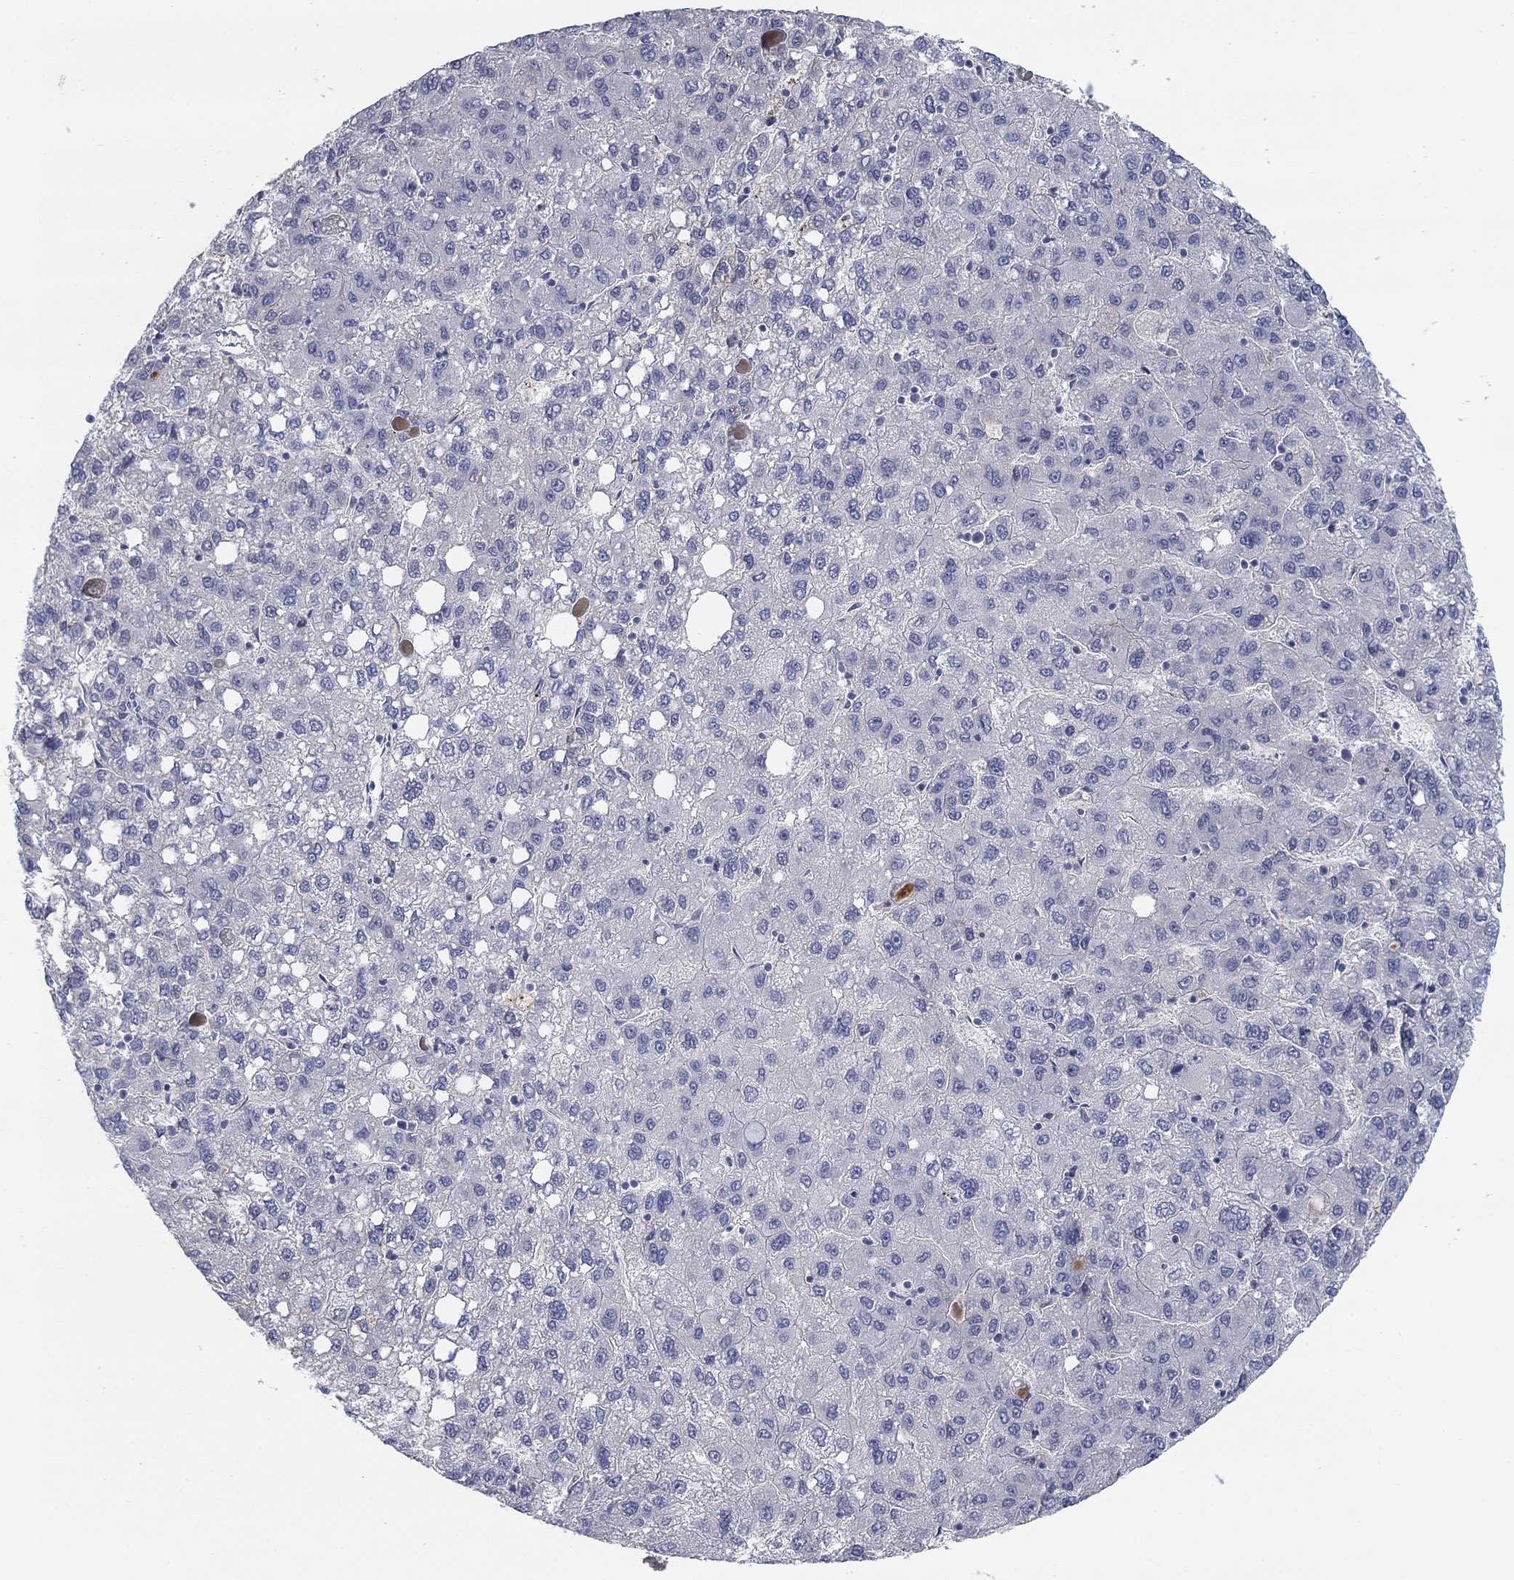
{"staining": {"intensity": "negative", "quantity": "none", "location": "none"}, "tissue": "liver cancer", "cell_type": "Tumor cells", "image_type": "cancer", "snomed": [{"axis": "morphology", "description": "Carcinoma, Hepatocellular, NOS"}, {"axis": "topography", "description": "Liver"}], "caption": "Tumor cells show no significant expression in hepatocellular carcinoma (liver). (Stains: DAB immunohistochemistry with hematoxylin counter stain, Microscopy: brightfield microscopy at high magnification).", "gene": "AMN1", "patient": {"sex": "female", "age": 82}}